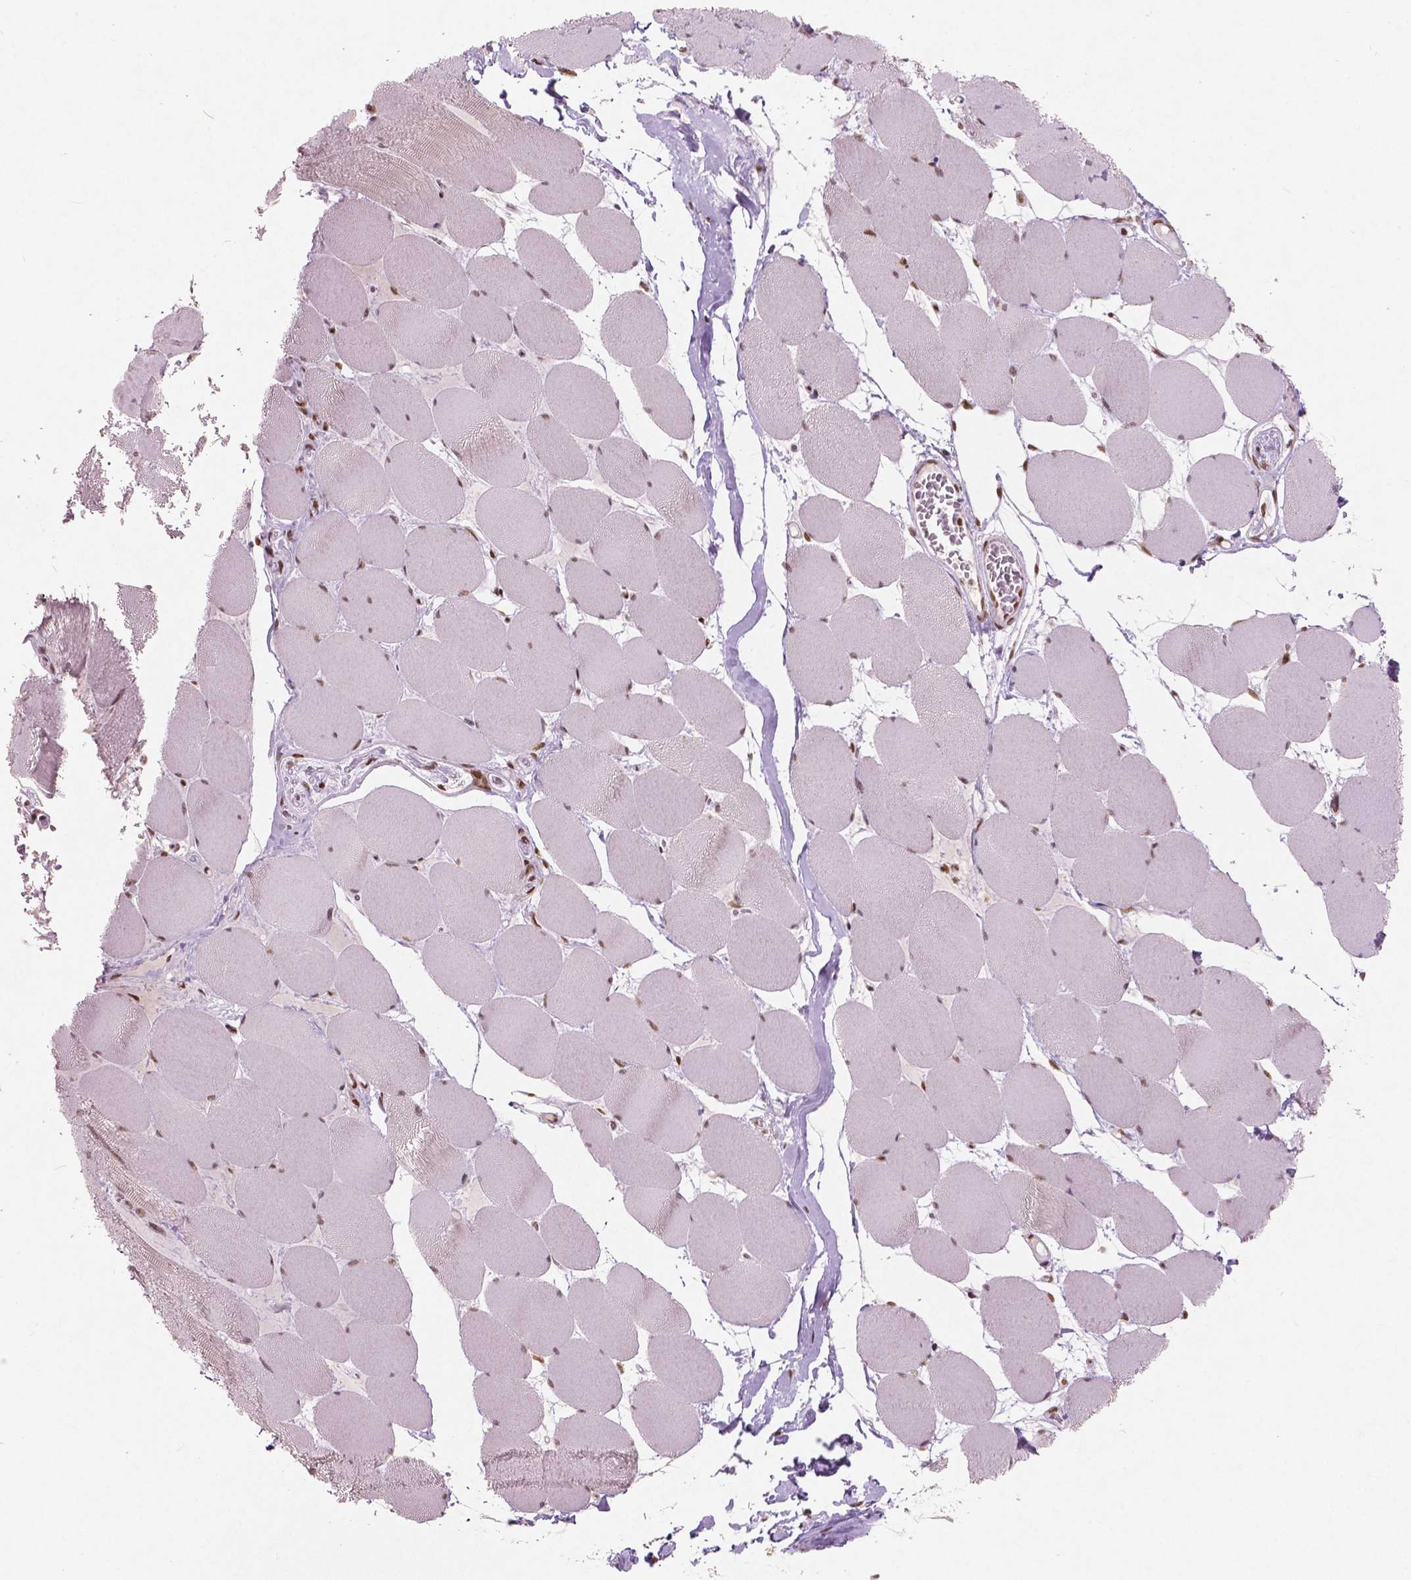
{"staining": {"intensity": "moderate", "quantity": ">75%", "location": "nuclear"}, "tissue": "skeletal muscle", "cell_type": "Myocytes", "image_type": "normal", "snomed": [{"axis": "morphology", "description": "Normal tissue, NOS"}, {"axis": "topography", "description": "Skeletal muscle"}], "caption": "Immunohistochemistry (DAB) staining of normal skeletal muscle exhibits moderate nuclear protein staining in about >75% of myocytes. The staining was performed using DAB (3,3'-diaminobenzidine), with brown indicating positive protein expression. Nuclei are stained blue with hematoxylin.", "gene": "BRD4", "patient": {"sex": "female", "age": 75}}